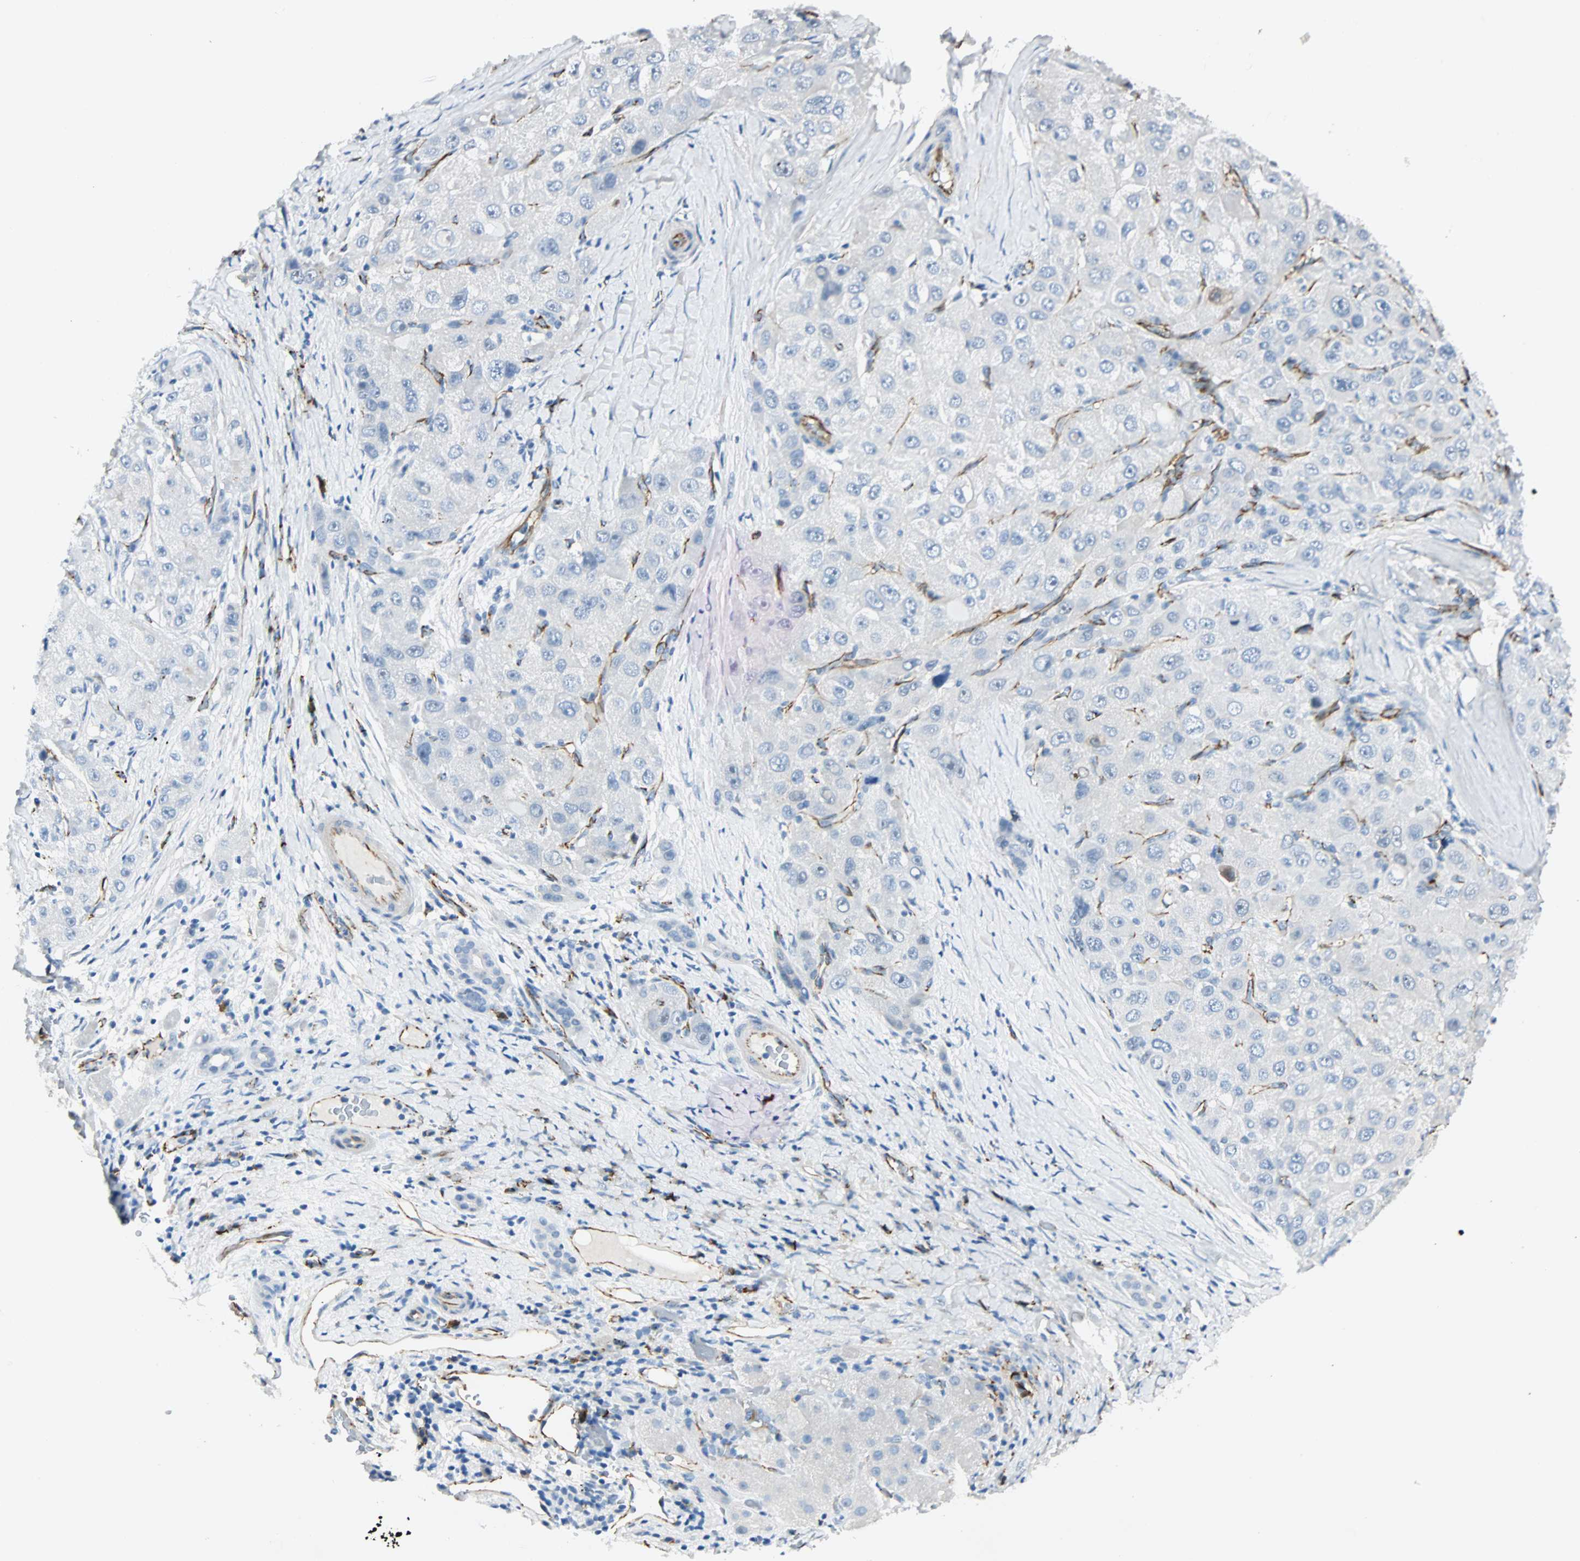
{"staining": {"intensity": "negative", "quantity": "none", "location": "none"}, "tissue": "liver cancer", "cell_type": "Tumor cells", "image_type": "cancer", "snomed": [{"axis": "morphology", "description": "Carcinoma, Hepatocellular, NOS"}, {"axis": "topography", "description": "Liver"}], "caption": "This is an immunohistochemistry micrograph of human liver hepatocellular carcinoma. There is no expression in tumor cells.", "gene": "VPS9D1", "patient": {"sex": "male", "age": 80}}